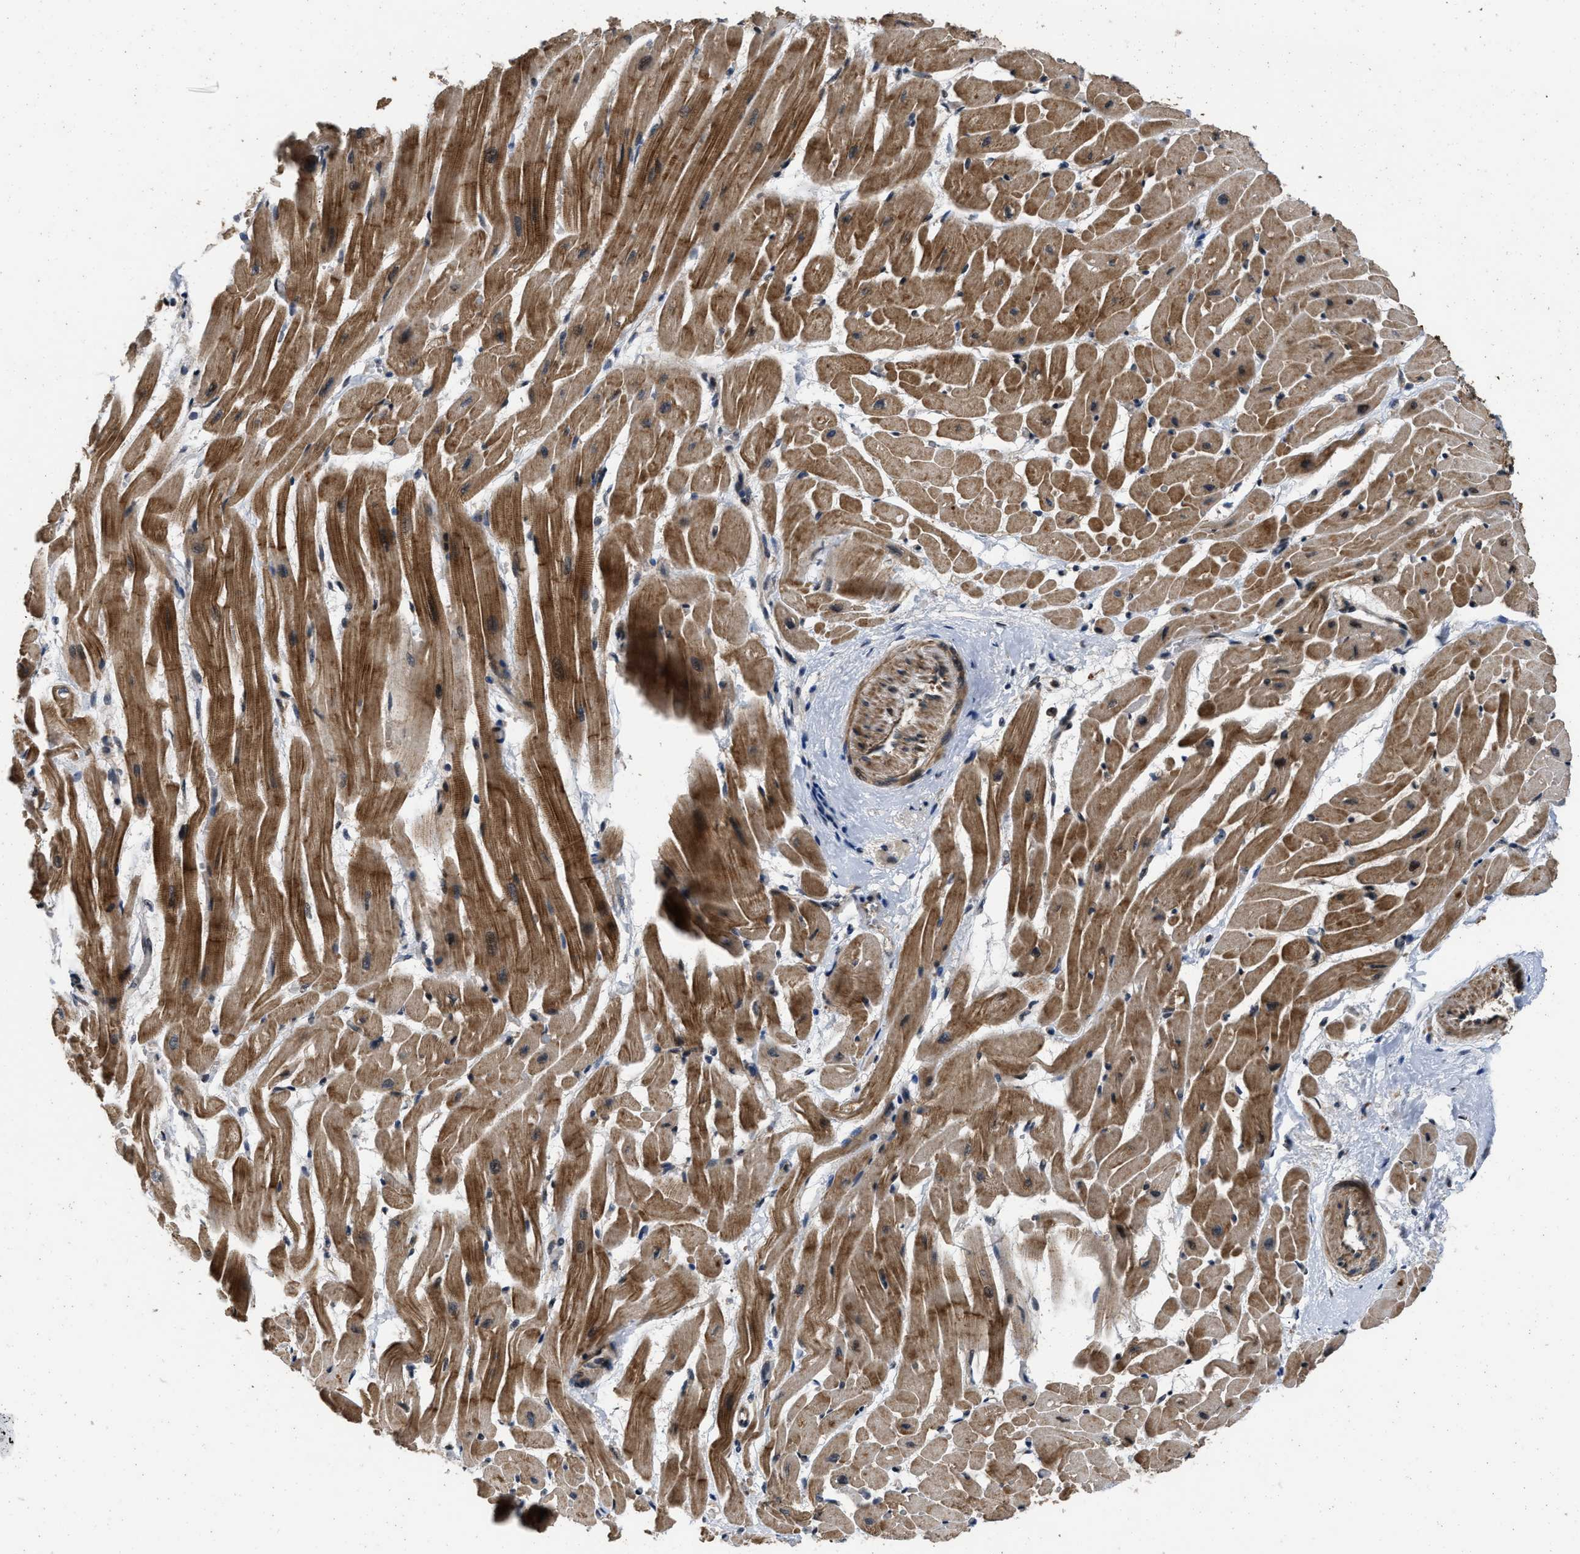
{"staining": {"intensity": "strong", "quantity": ">75%", "location": "cytoplasmic/membranous"}, "tissue": "heart muscle", "cell_type": "Cardiomyocytes", "image_type": "normal", "snomed": [{"axis": "morphology", "description": "Normal tissue, NOS"}, {"axis": "topography", "description": "Heart"}], "caption": "Protein expression analysis of unremarkable human heart muscle reveals strong cytoplasmic/membranous staining in about >75% of cardiomyocytes. The staining was performed using DAB (3,3'-diaminobenzidine) to visualize the protein expression in brown, while the nuclei were stained in blue with hematoxylin (Magnification: 20x).", "gene": "PRDM14", "patient": {"sex": "male", "age": 45}}